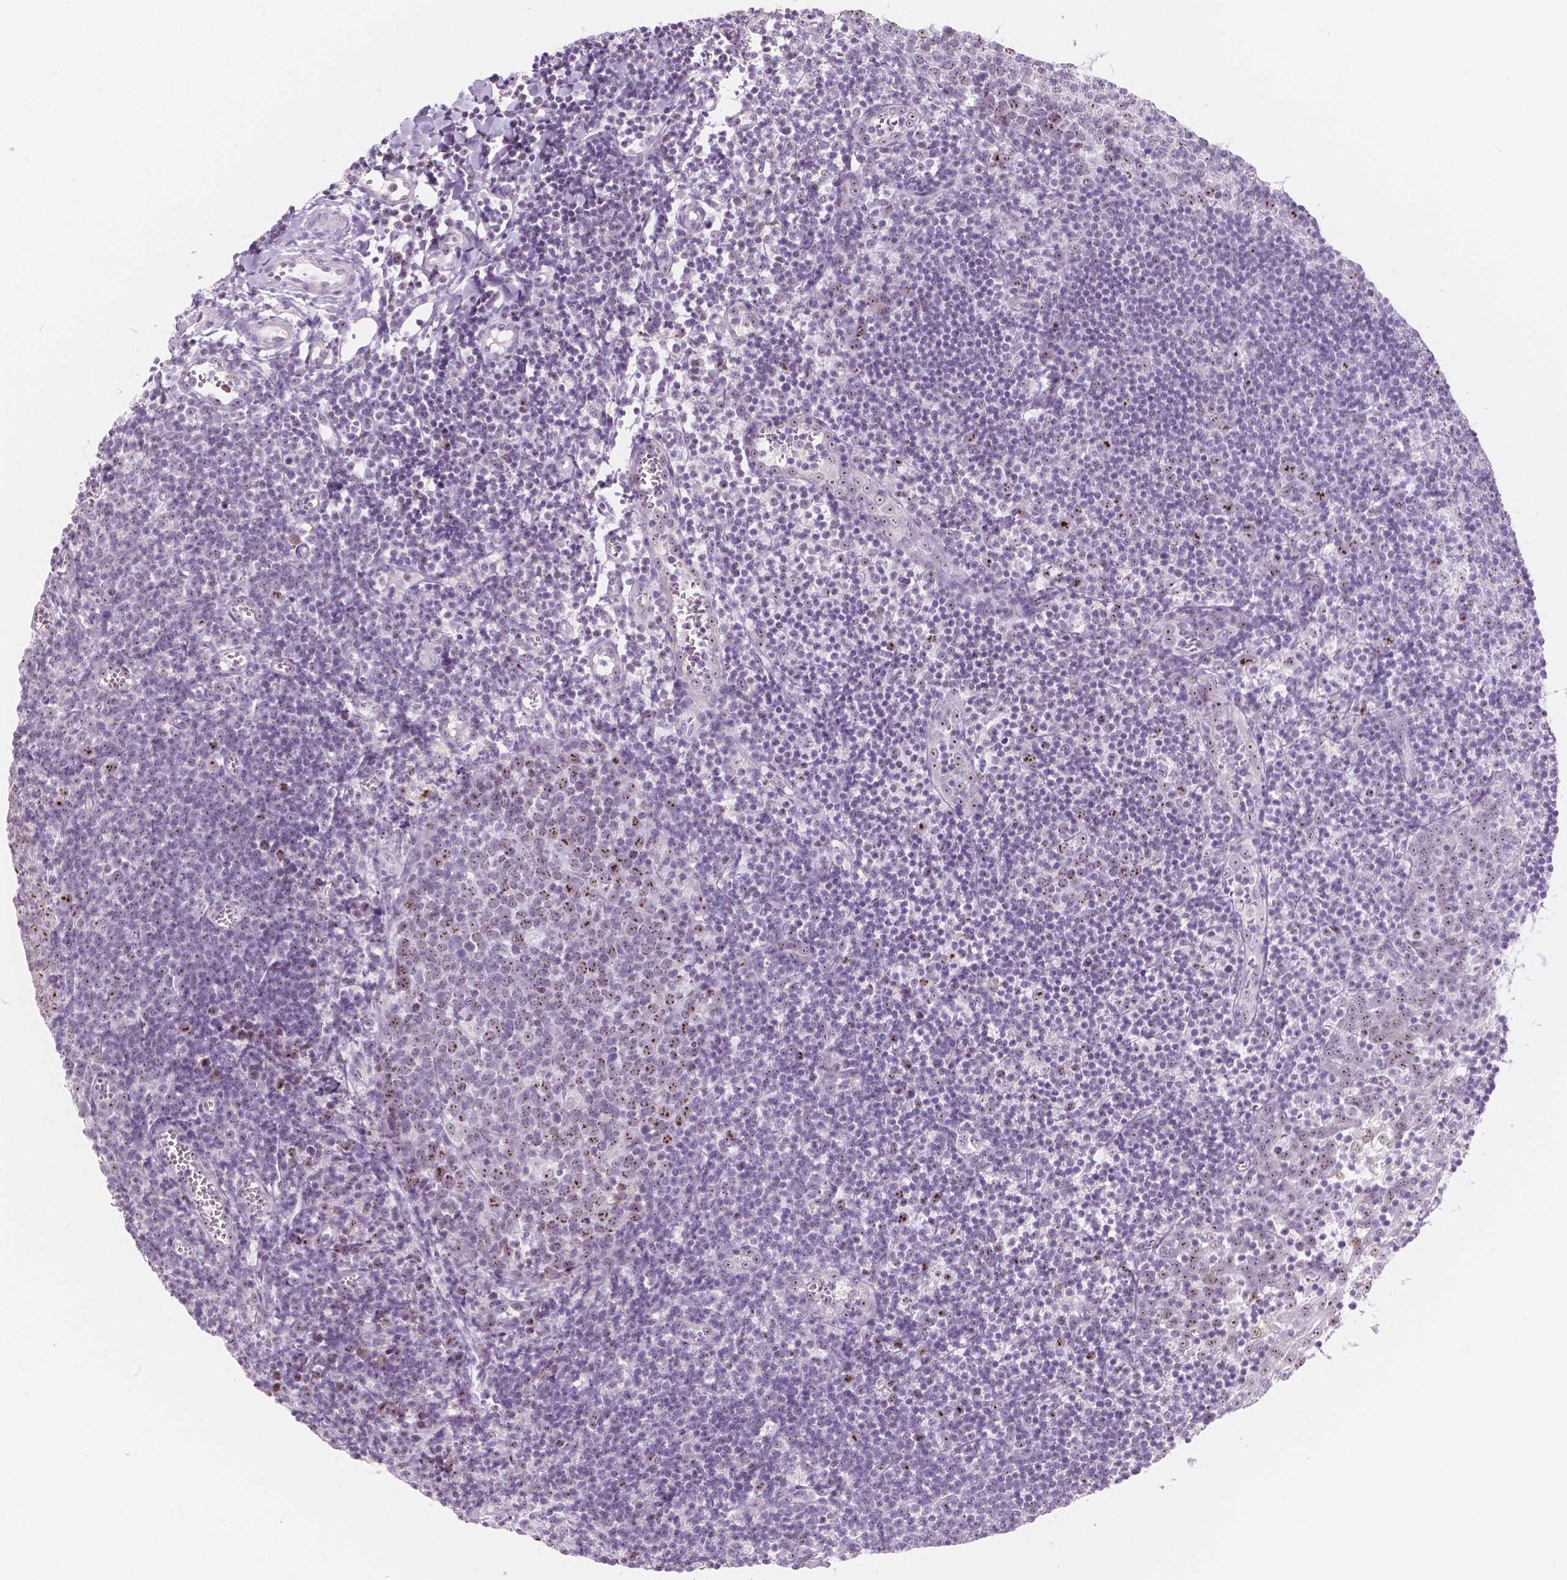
{"staining": {"intensity": "moderate", "quantity": "<25%", "location": "nuclear"}, "tissue": "lymph node", "cell_type": "Germinal center cells", "image_type": "normal", "snomed": [{"axis": "morphology", "description": "Normal tissue, NOS"}, {"axis": "topography", "description": "Lymph node"}], "caption": "Immunohistochemical staining of benign lymph node displays moderate nuclear protein positivity in about <25% of germinal center cells.", "gene": "NOLC1", "patient": {"sex": "female", "age": 21}}